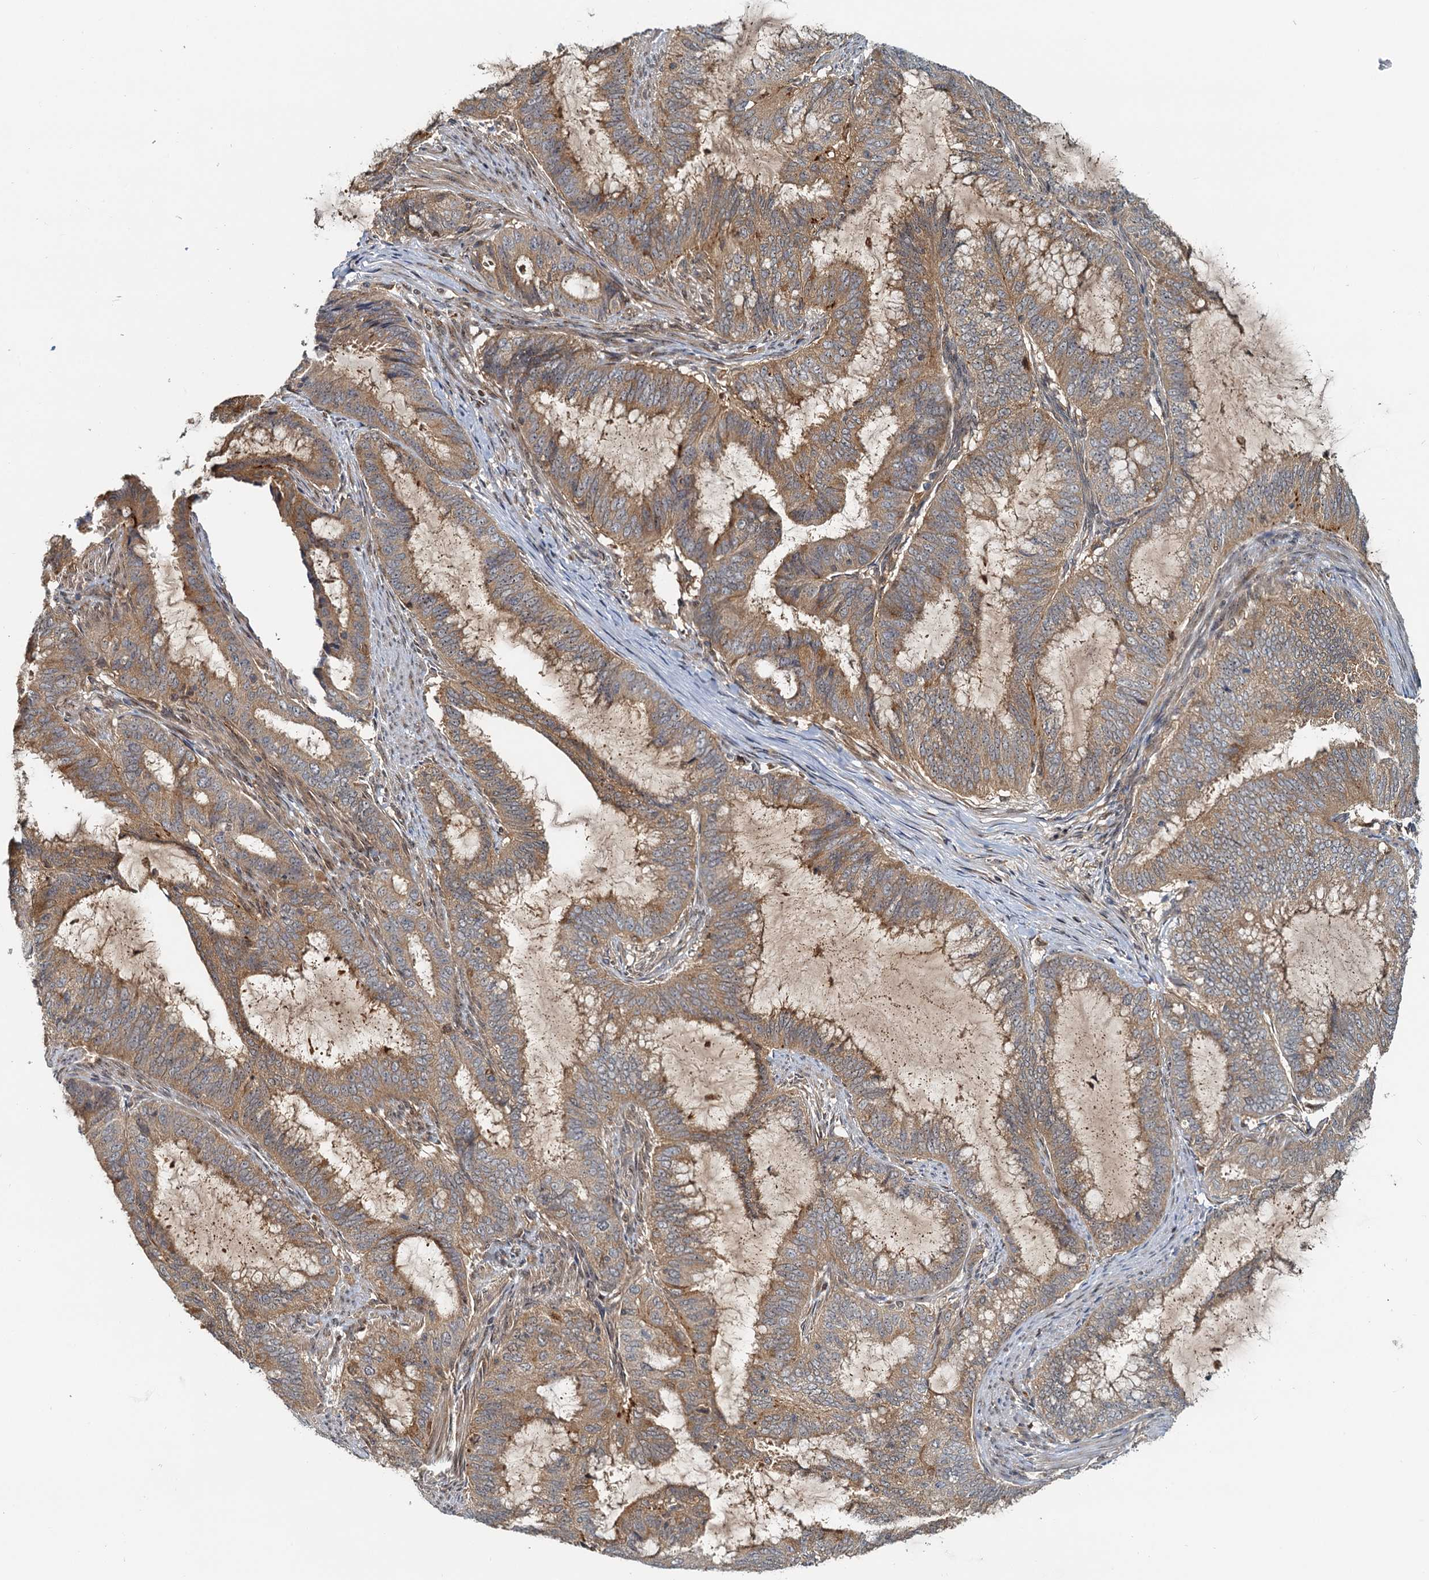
{"staining": {"intensity": "moderate", "quantity": ">75%", "location": "cytoplasmic/membranous"}, "tissue": "endometrial cancer", "cell_type": "Tumor cells", "image_type": "cancer", "snomed": [{"axis": "morphology", "description": "Adenocarcinoma, NOS"}, {"axis": "topography", "description": "Endometrium"}], "caption": "Immunohistochemistry staining of endometrial cancer (adenocarcinoma), which shows medium levels of moderate cytoplasmic/membranous staining in about >75% of tumor cells indicating moderate cytoplasmic/membranous protein staining. The staining was performed using DAB (brown) for protein detection and nuclei were counterstained in hematoxylin (blue).", "gene": "TOLLIP", "patient": {"sex": "female", "age": 51}}